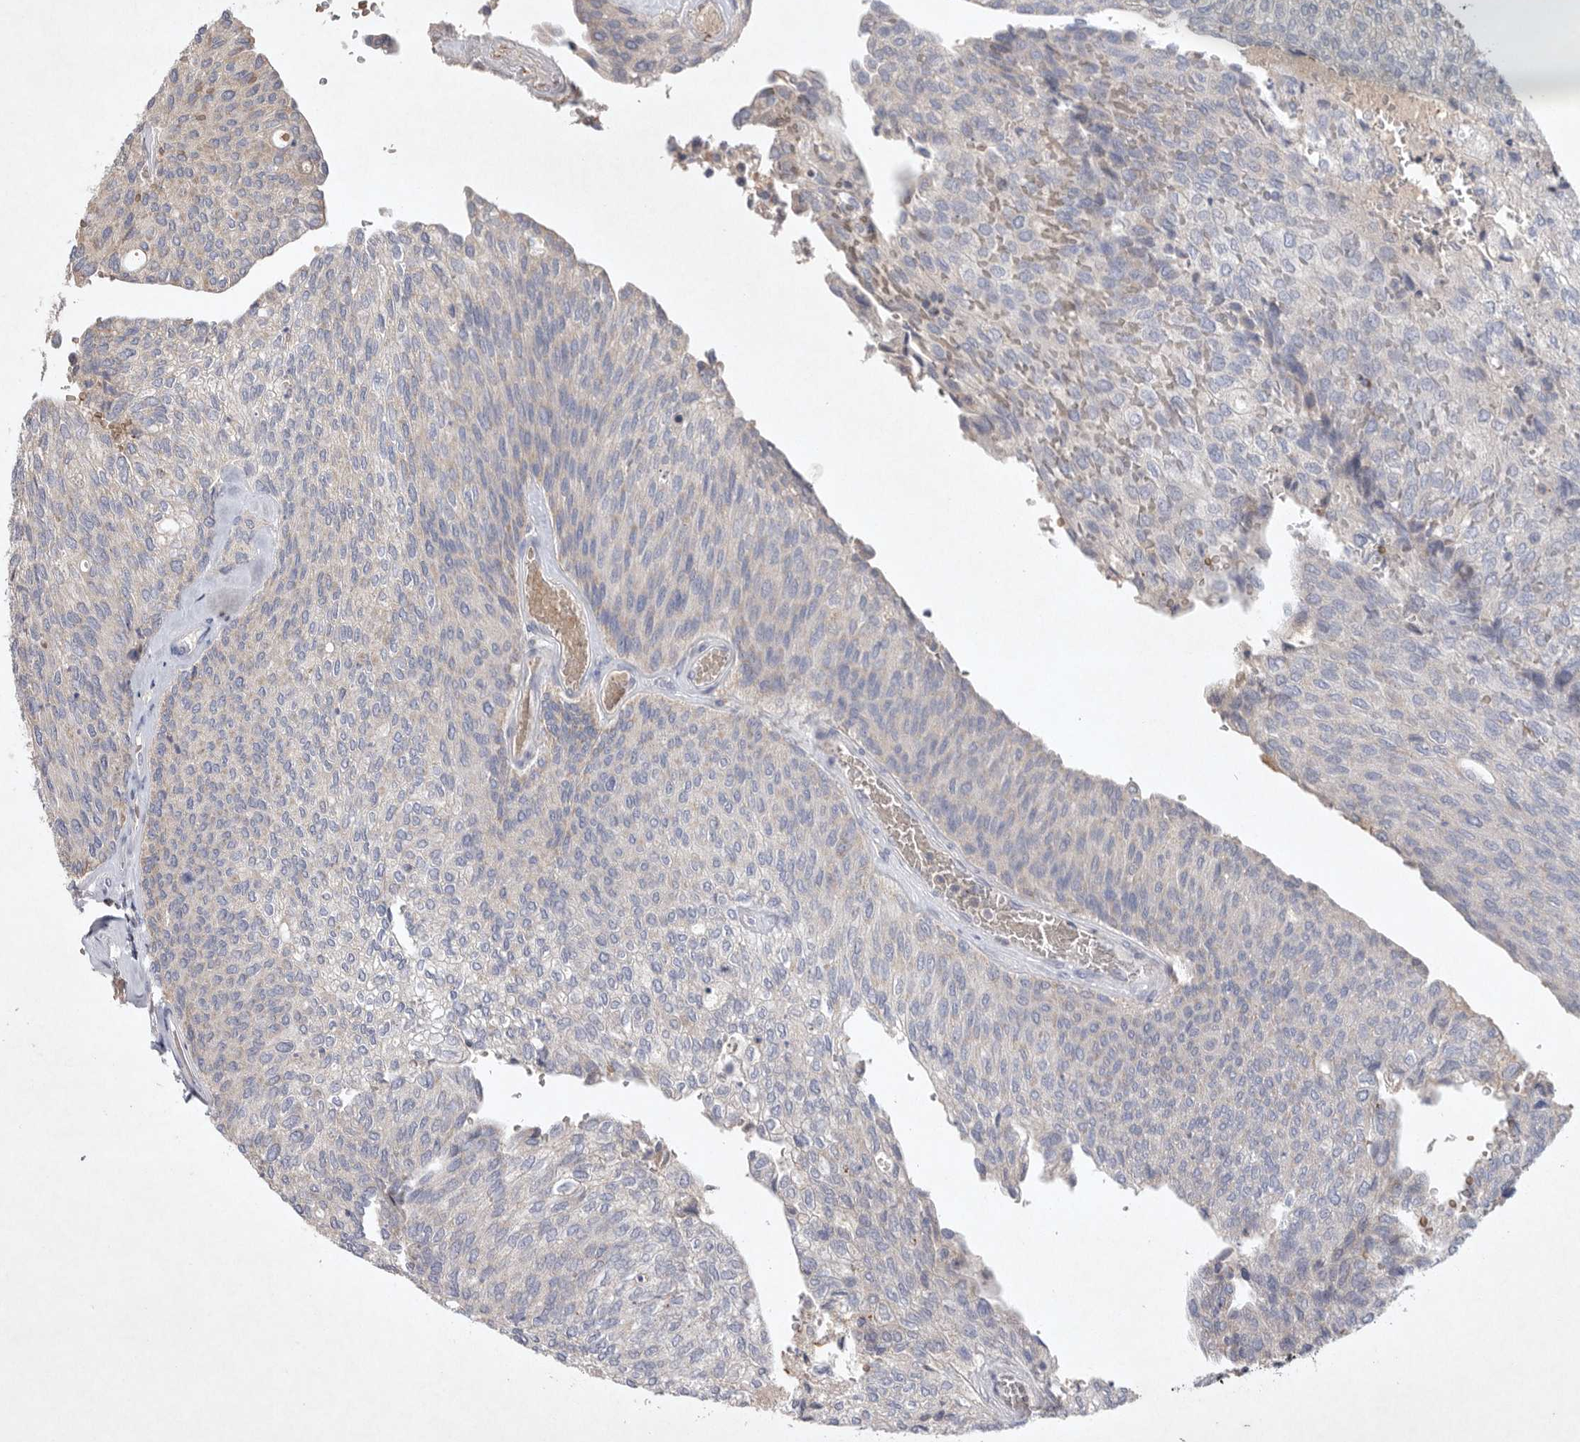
{"staining": {"intensity": "negative", "quantity": "none", "location": "none"}, "tissue": "urothelial cancer", "cell_type": "Tumor cells", "image_type": "cancer", "snomed": [{"axis": "morphology", "description": "Urothelial carcinoma, Low grade"}, {"axis": "topography", "description": "Urinary bladder"}], "caption": "This is an IHC histopathology image of human urothelial carcinoma (low-grade). There is no positivity in tumor cells.", "gene": "TNFSF14", "patient": {"sex": "female", "age": 79}}